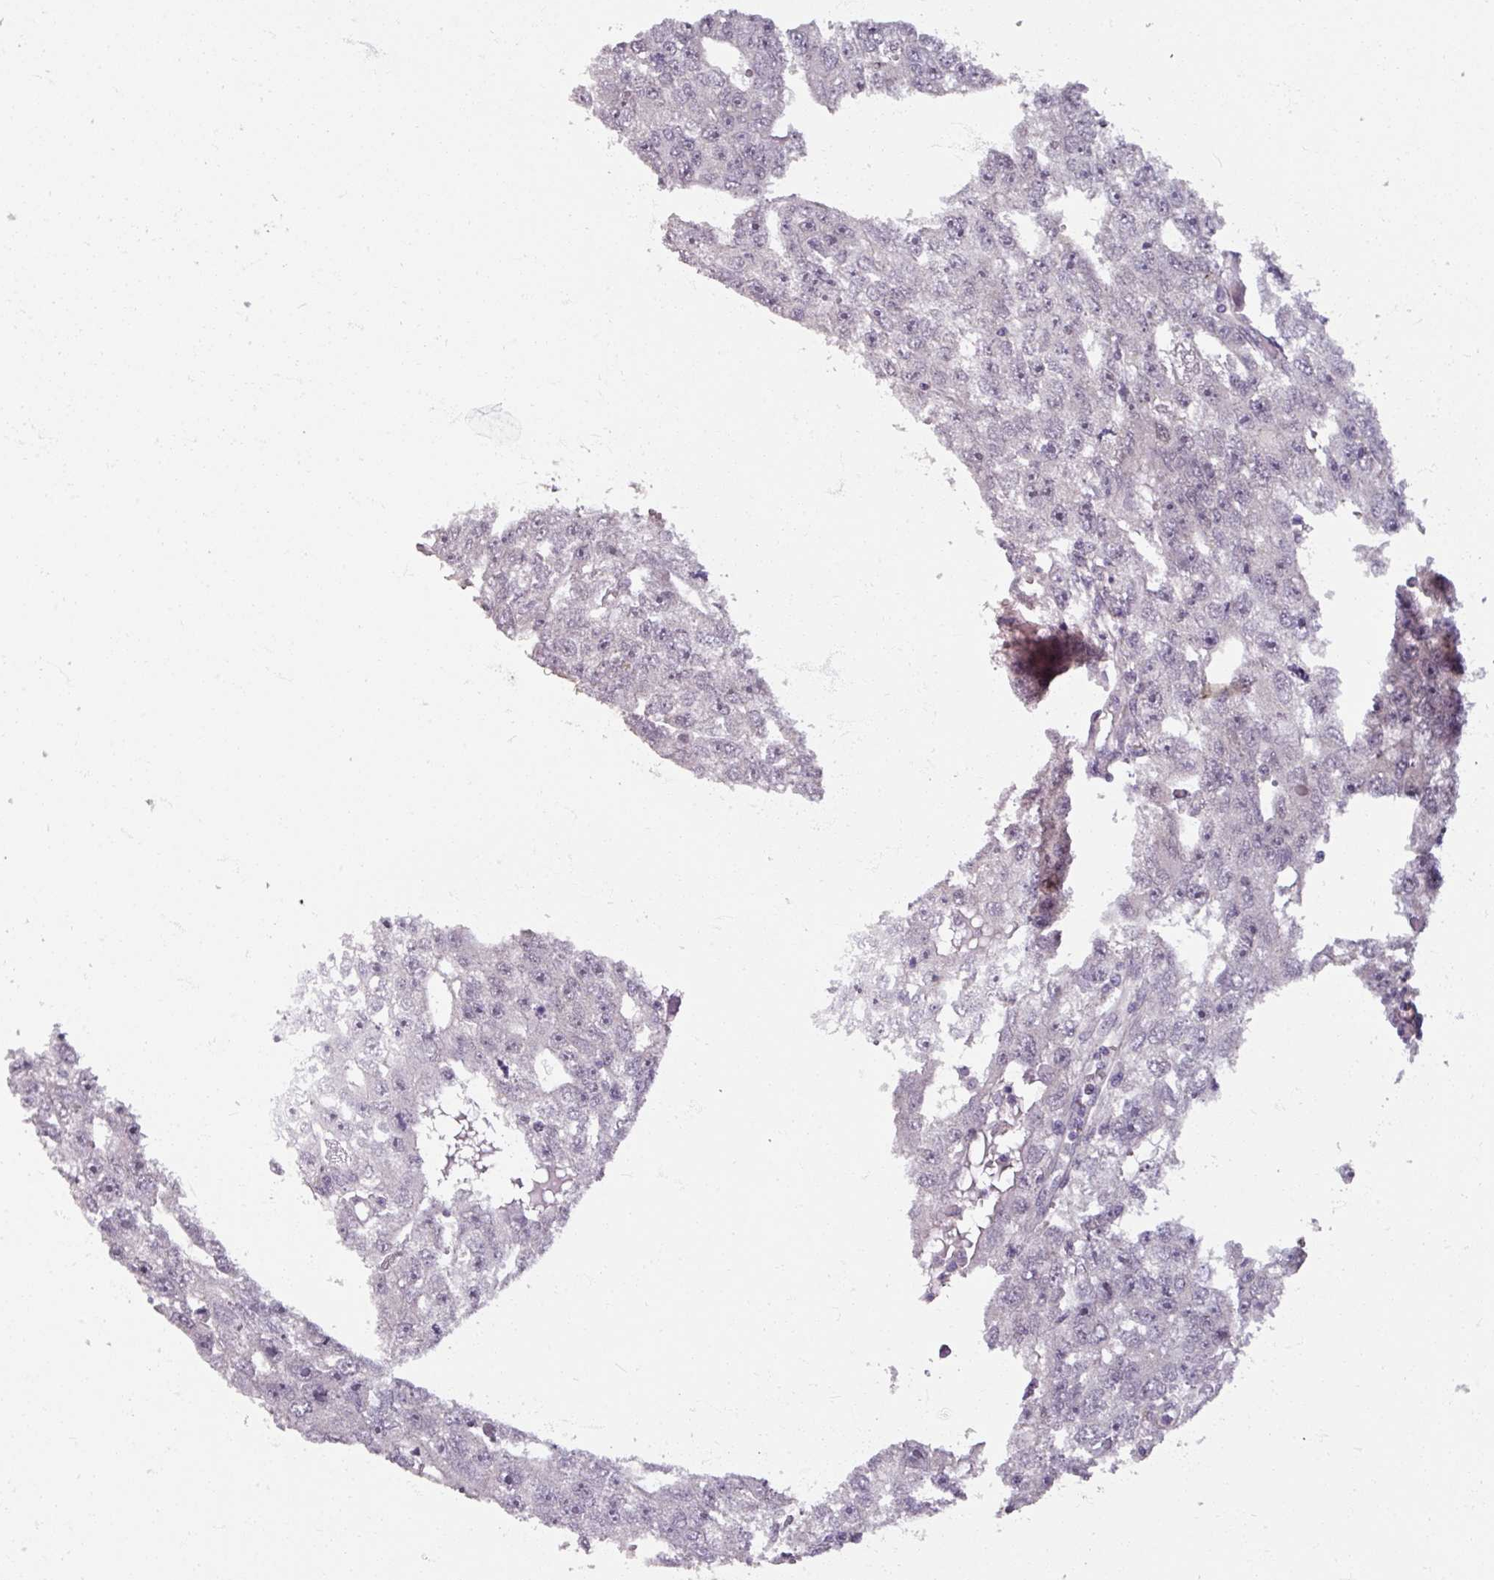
{"staining": {"intensity": "negative", "quantity": "none", "location": "none"}, "tissue": "testis cancer", "cell_type": "Tumor cells", "image_type": "cancer", "snomed": [{"axis": "morphology", "description": "Carcinoma, Embryonal, NOS"}, {"axis": "topography", "description": "Testis"}], "caption": "Tumor cells show no significant positivity in testis embryonal carcinoma. (Brightfield microscopy of DAB (3,3'-diaminobenzidine) IHC at high magnification).", "gene": "SOX11", "patient": {"sex": "male", "age": 20}}